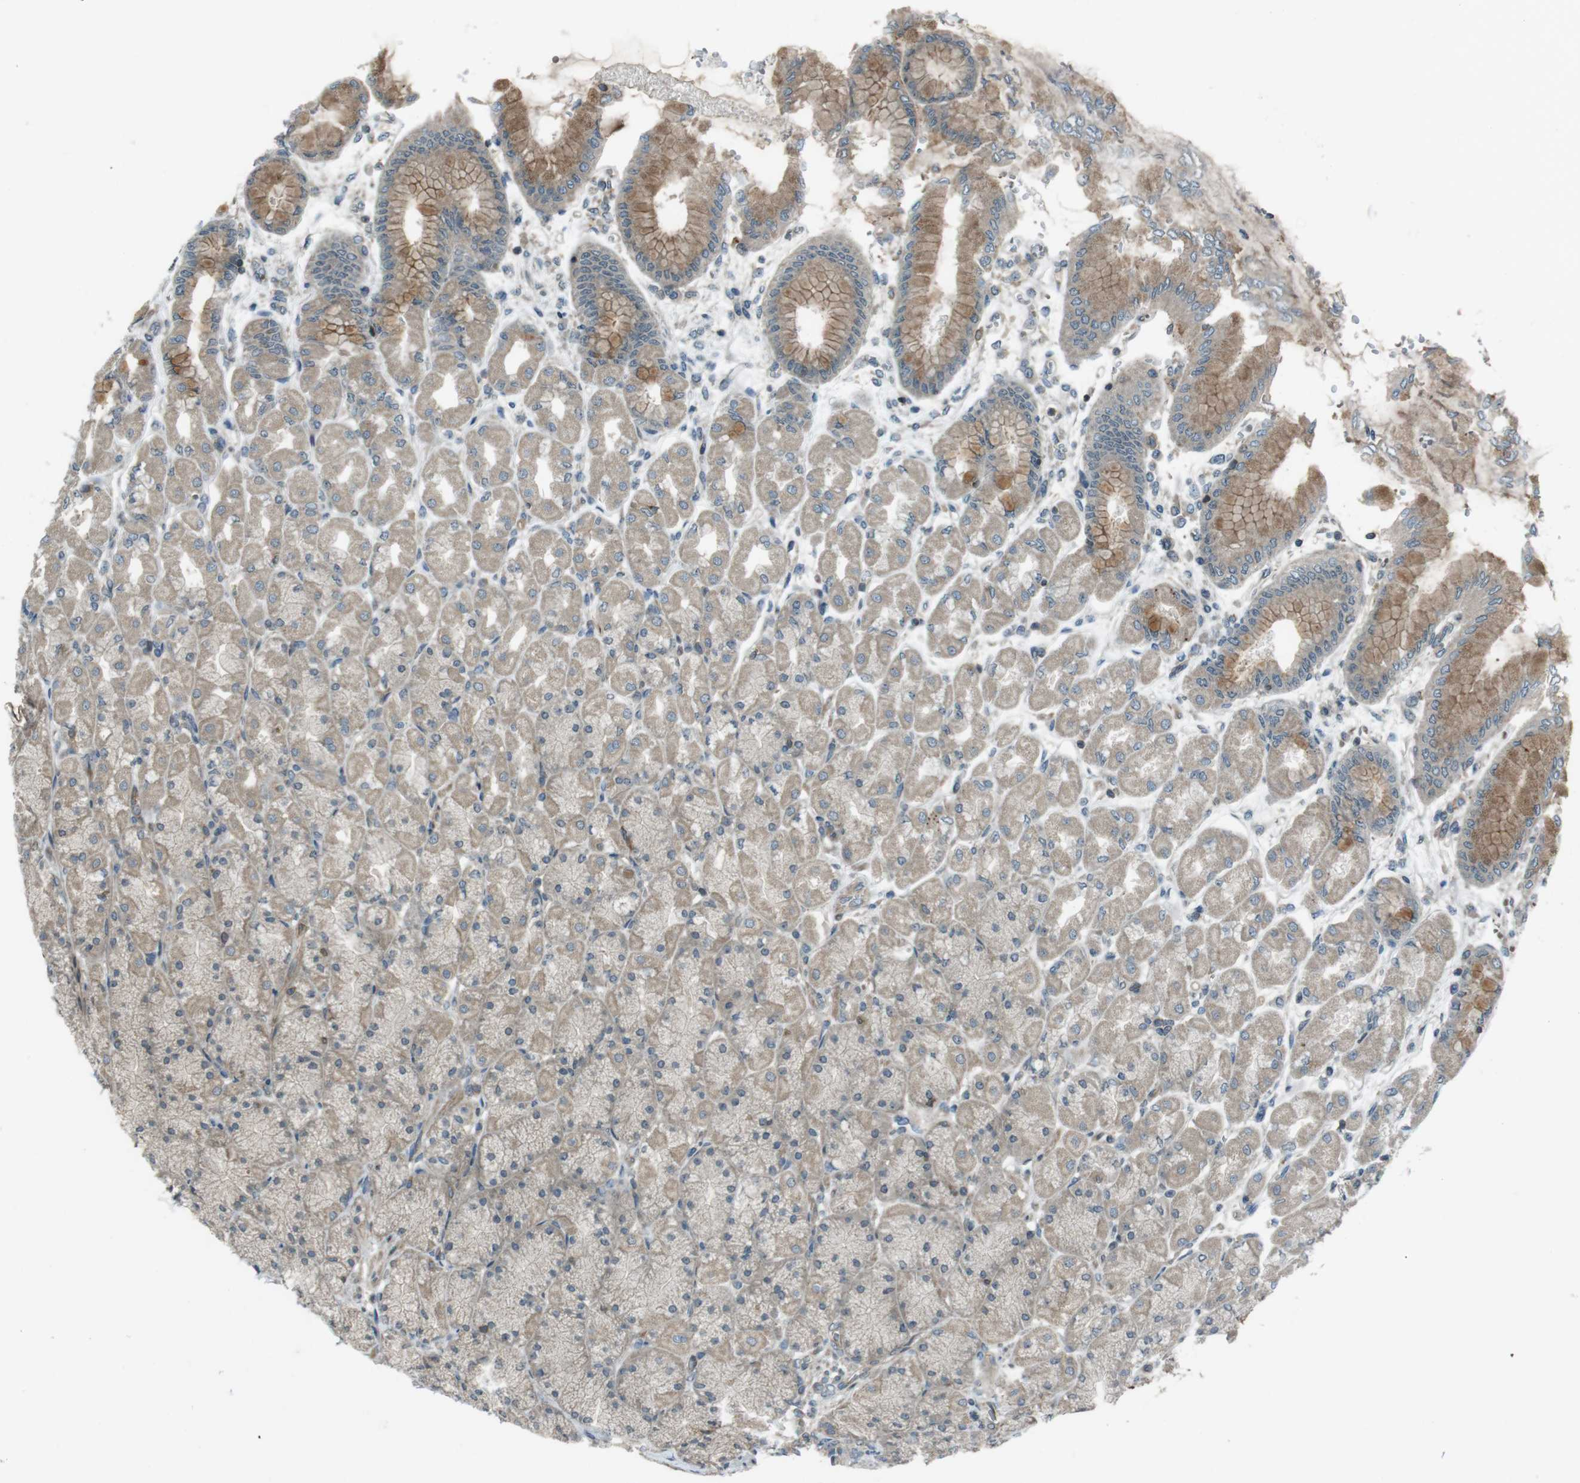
{"staining": {"intensity": "moderate", "quantity": "25%-75%", "location": "cytoplasmic/membranous"}, "tissue": "stomach", "cell_type": "Glandular cells", "image_type": "normal", "snomed": [{"axis": "morphology", "description": "Normal tissue, NOS"}, {"axis": "topography", "description": "Stomach, upper"}], "caption": "Immunohistochemistry (IHC) histopathology image of unremarkable human stomach stained for a protein (brown), which exhibits medium levels of moderate cytoplasmic/membranous positivity in approximately 25%-75% of glandular cells.", "gene": "ZYX", "patient": {"sex": "female", "age": 56}}